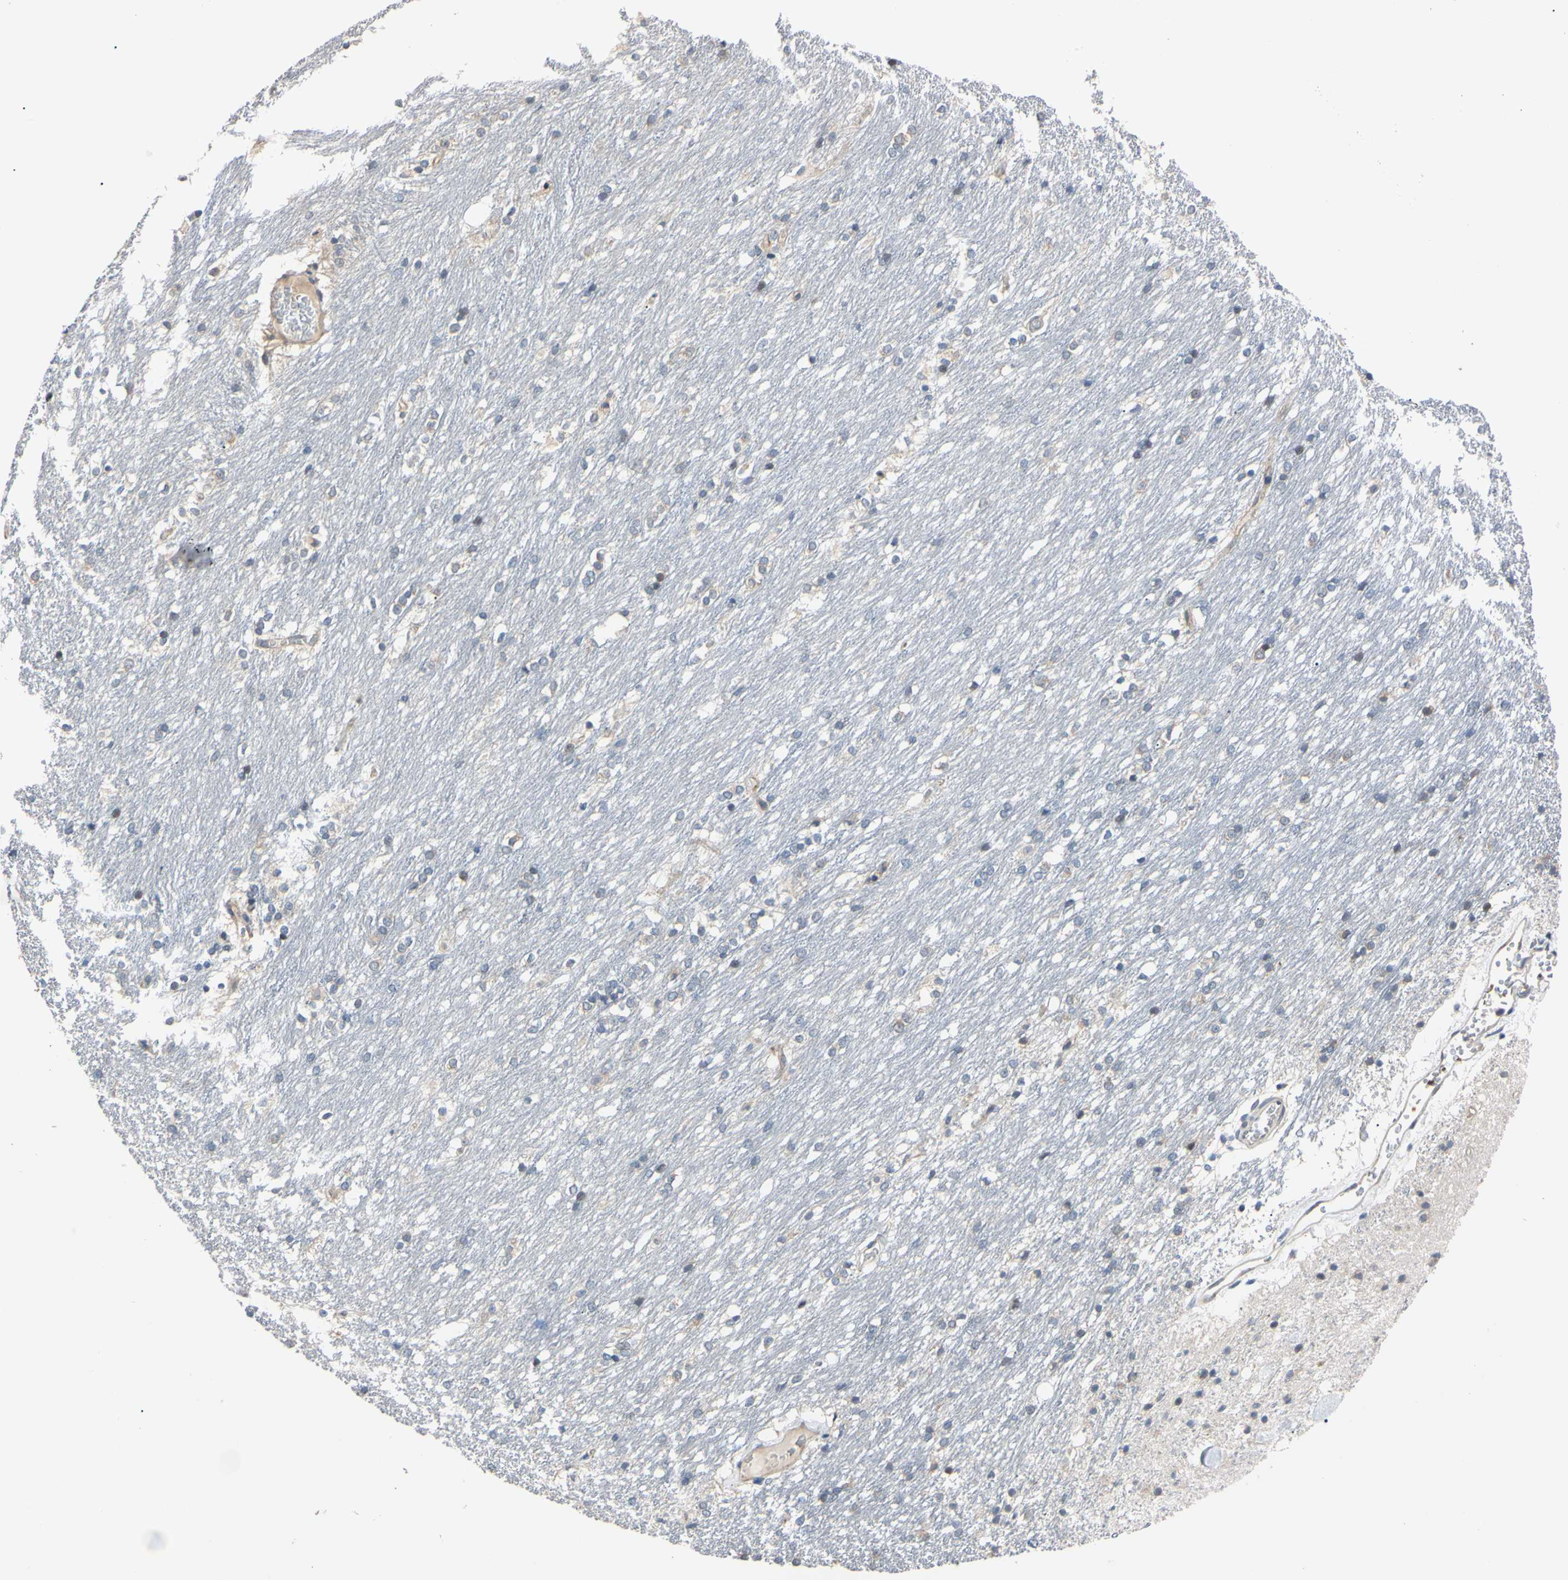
{"staining": {"intensity": "negative", "quantity": "none", "location": "none"}, "tissue": "caudate", "cell_type": "Glial cells", "image_type": "normal", "snomed": [{"axis": "morphology", "description": "Normal tissue, NOS"}, {"axis": "topography", "description": "Lateral ventricle wall"}], "caption": "Immunohistochemical staining of benign caudate demonstrates no significant positivity in glial cells. (DAB IHC with hematoxylin counter stain).", "gene": "RARS1", "patient": {"sex": "female", "age": 19}}